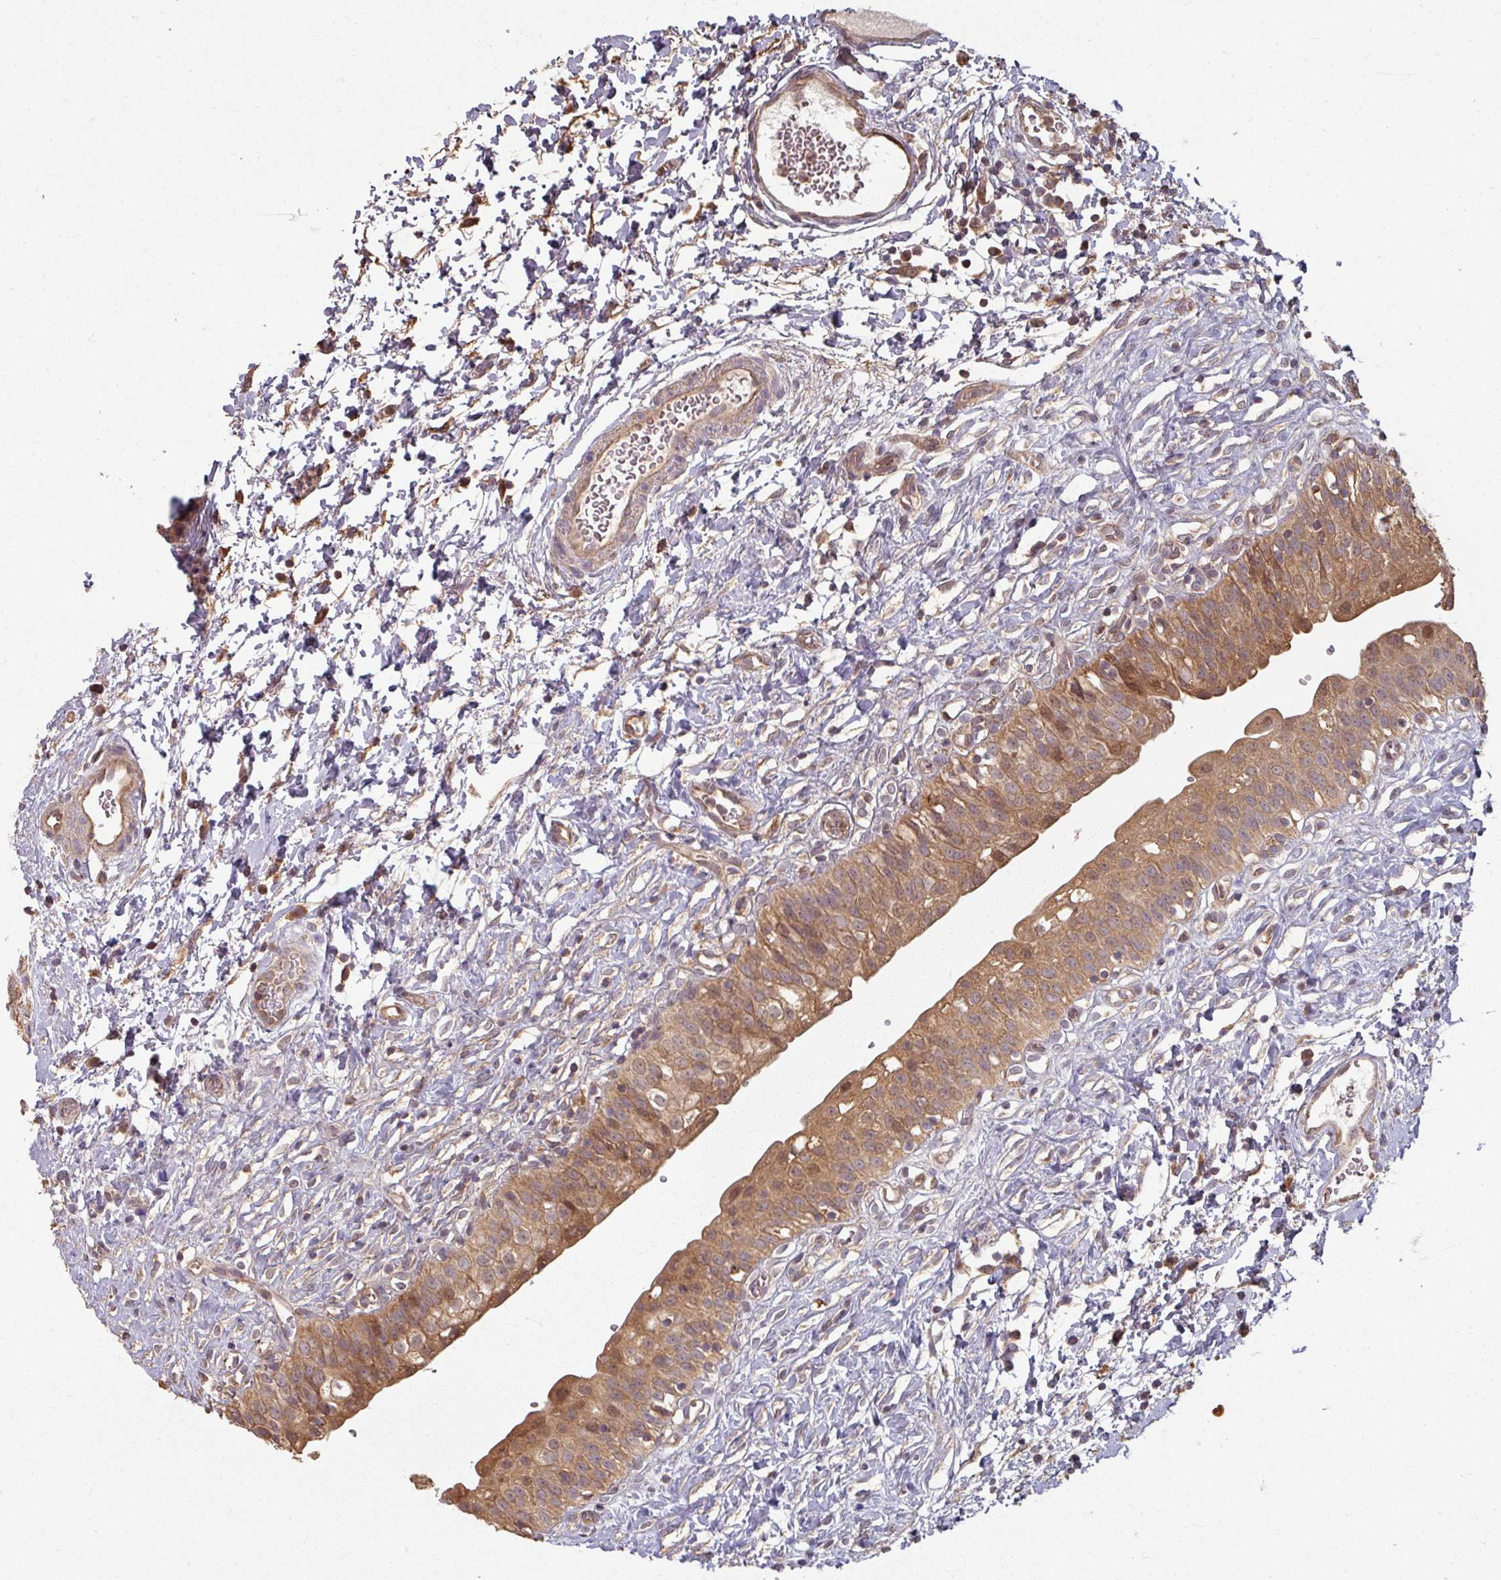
{"staining": {"intensity": "moderate", "quantity": ">75%", "location": "cytoplasmic/membranous"}, "tissue": "urinary bladder", "cell_type": "Urothelial cells", "image_type": "normal", "snomed": [{"axis": "morphology", "description": "Normal tissue, NOS"}, {"axis": "topography", "description": "Urinary bladder"}], "caption": "The immunohistochemical stain labels moderate cytoplasmic/membranous positivity in urothelial cells of unremarkable urinary bladder. (Stains: DAB in brown, nuclei in blue, Microscopy: brightfield microscopy at high magnification).", "gene": "CCDC68", "patient": {"sex": "male", "age": 51}}